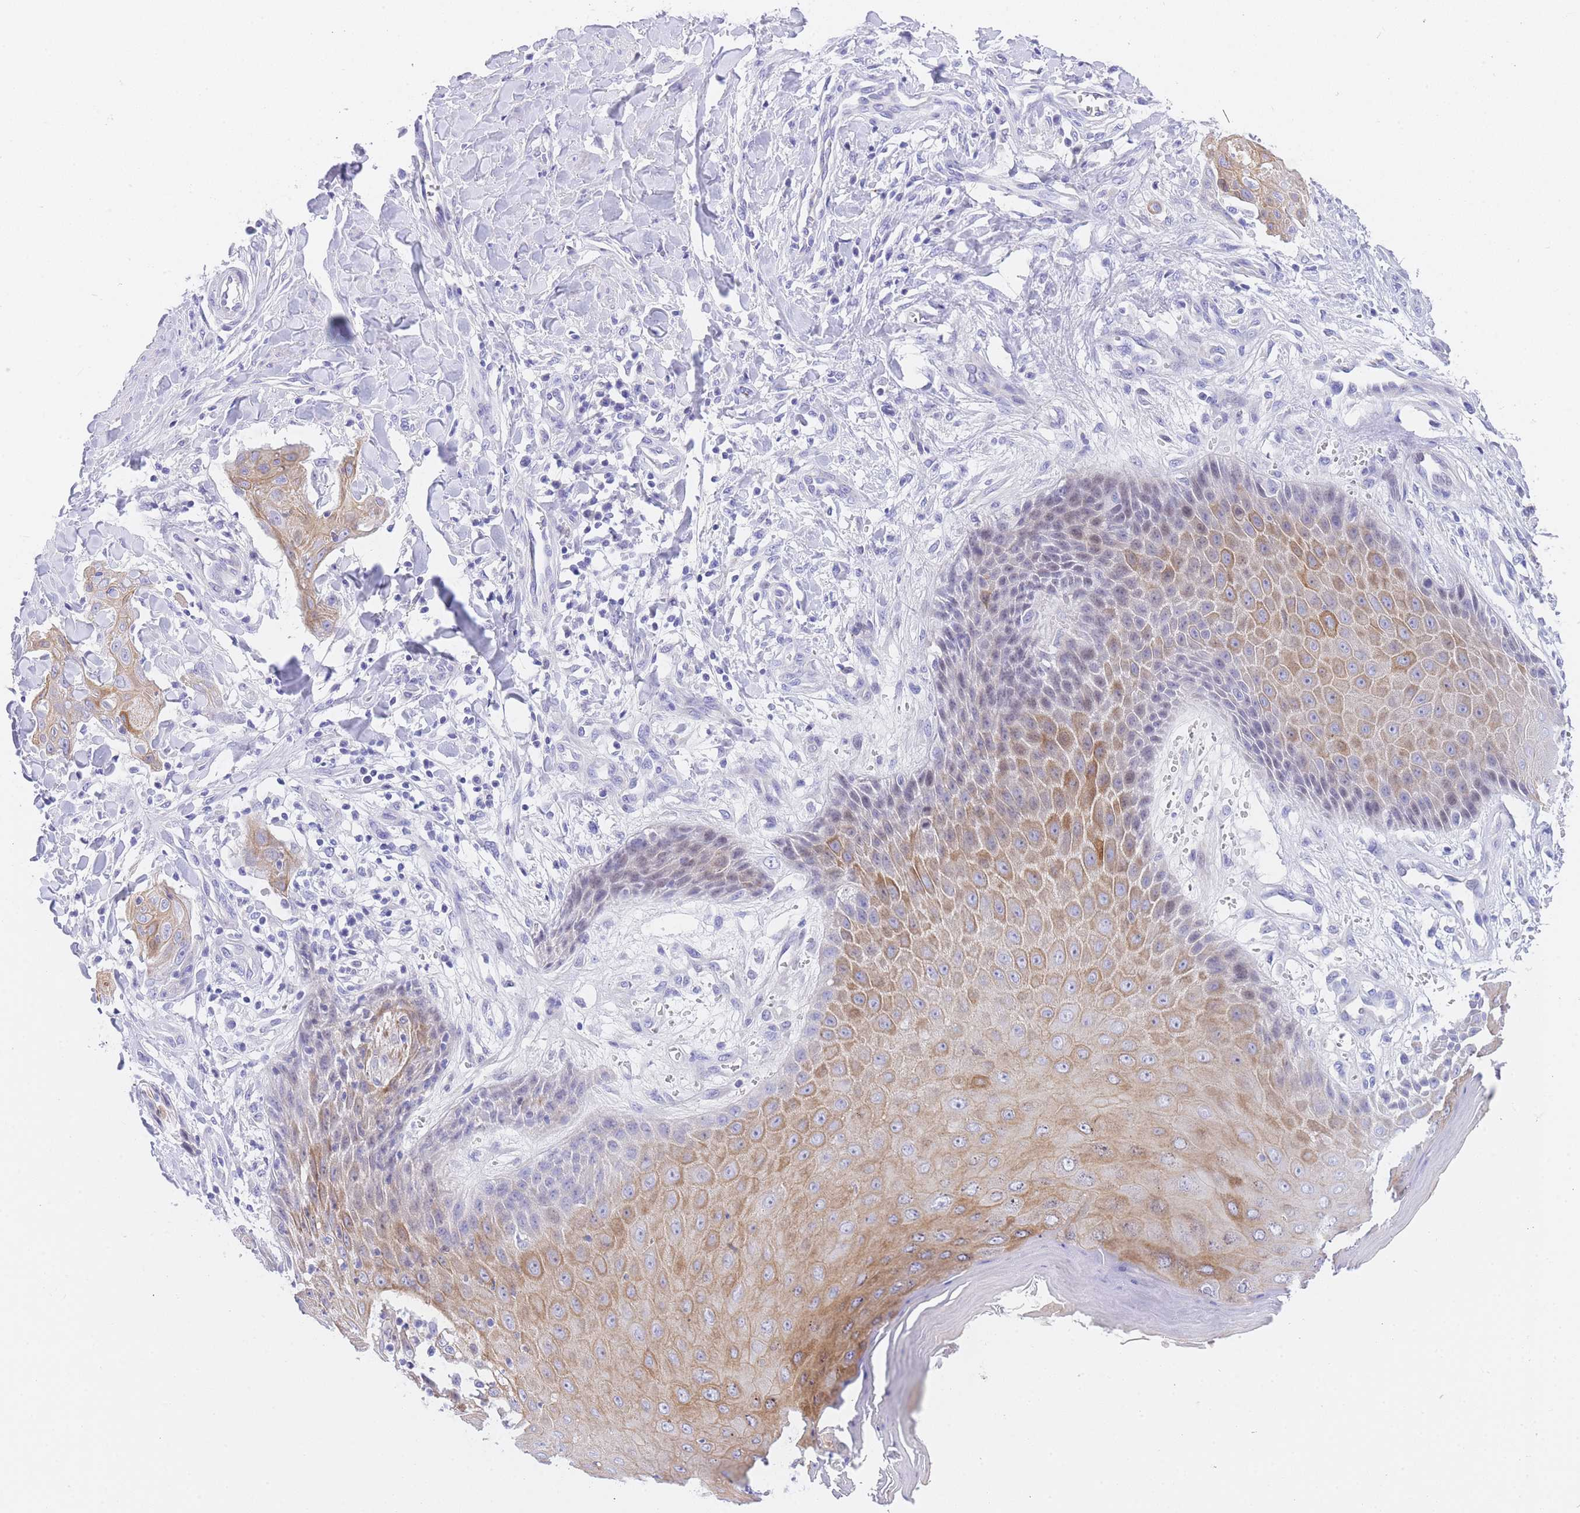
{"staining": {"intensity": "moderate", "quantity": "<25%", "location": "cytoplasmic/membranous"}, "tissue": "skin cancer", "cell_type": "Tumor cells", "image_type": "cancer", "snomed": [{"axis": "morphology", "description": "Squamous cell carcinoma, NOS"}, {"axis": "topography", "description": "Skin"}, {"axis": "topography", "description": "Vulva"}], "caption": "Immunohistochemistry histopathology image of human skin squamous cell carcinoma stained for a protein (brown), which displays low levels of moderate cytoplasmic/membranous expression in about <25% of tumor cells.", "gene": "TIFAB", "patient": {"sex": "female", "age": 85}}